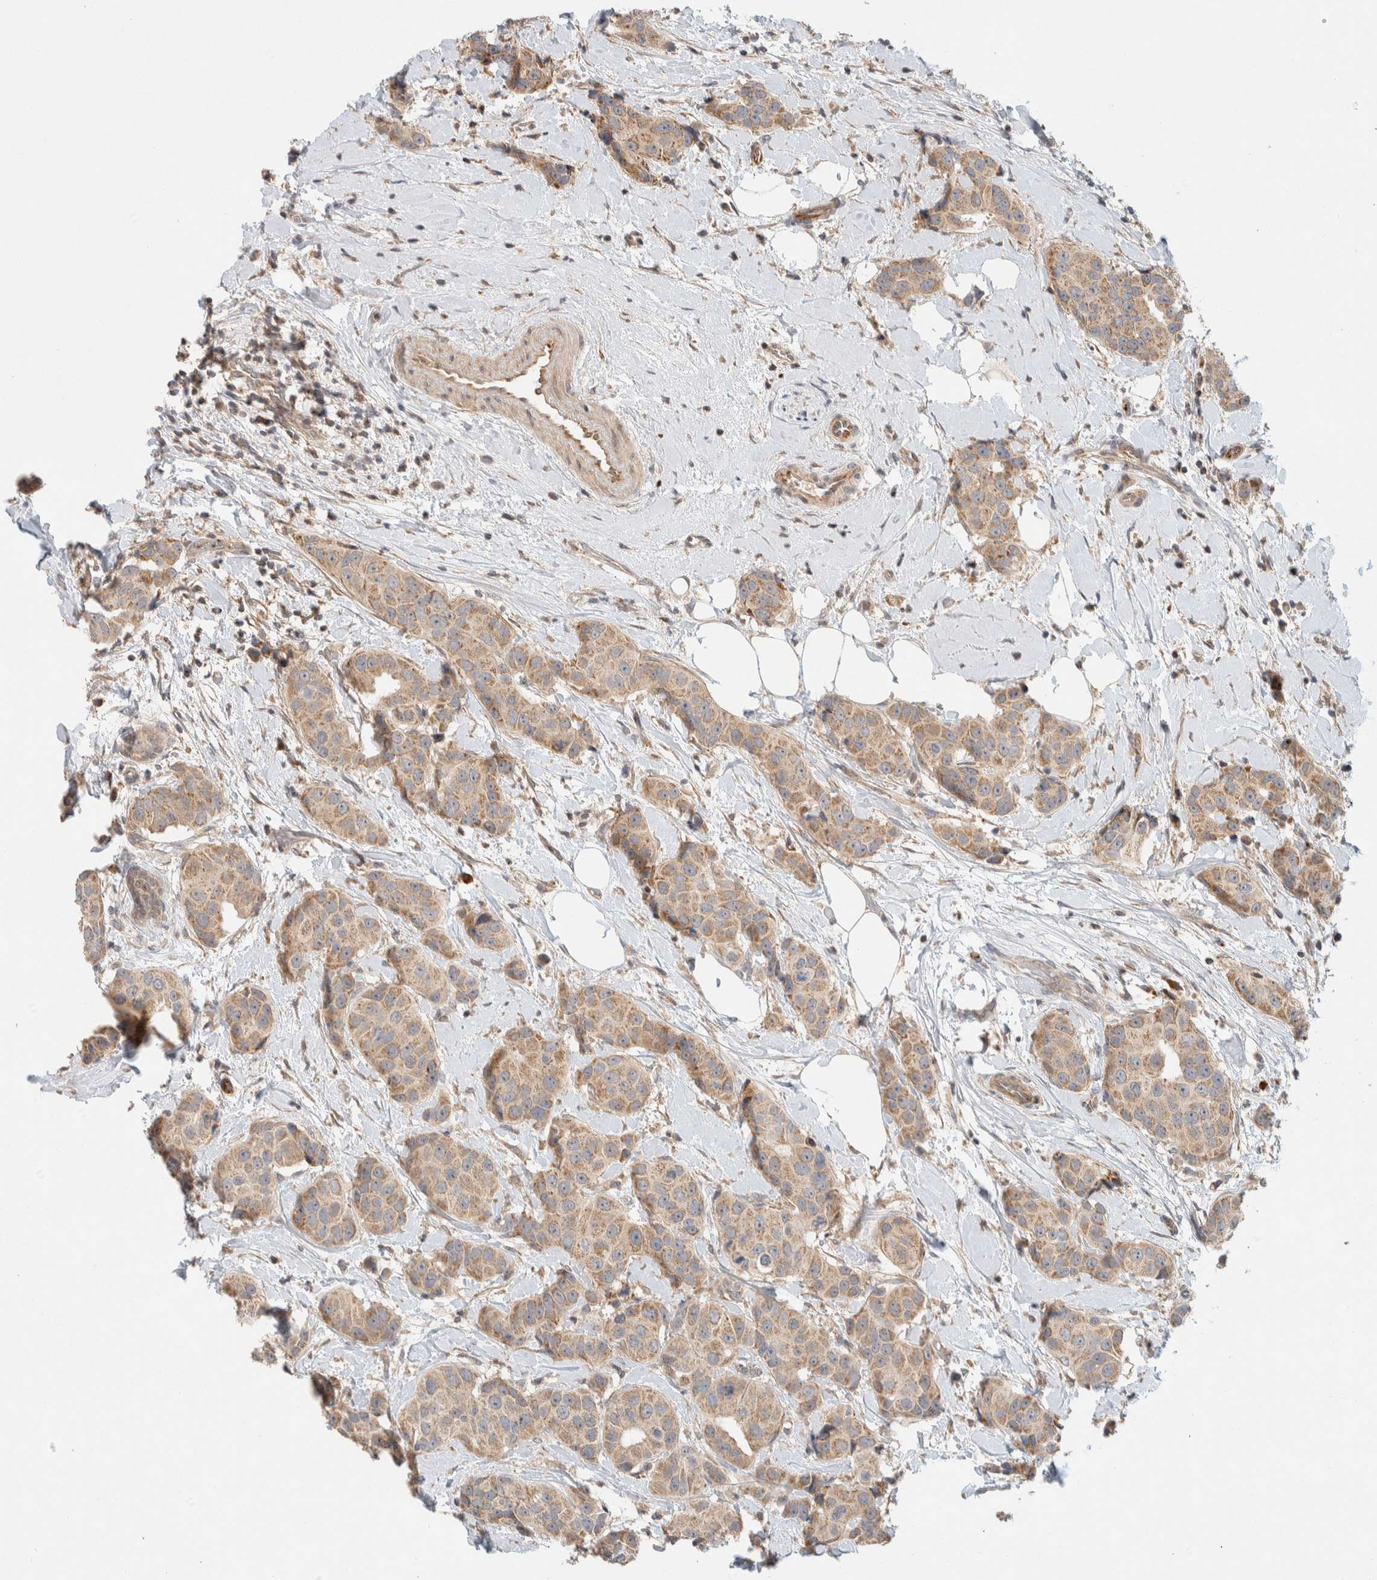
{"staining": {"intensity": "weak", "quantity": ">75%", "location": "cytoplasmic/membranous"}, "tissue": "breast cancer", "cell_type": "Tumor cells", "image_type": "cancer", "snomed": [{"axis": "morphology", "description": "Normal tissue, NOS"}, {"axis": "morphology", "description": "Duct carcinoma"}, {"axis": "topography", "description": "Breast"}], "caption": "Tumor cells show low levels of weak cytoplasmic/membranous positivity in approximately >75% of cells in breast cancer (infiltrating ductal carcinoma).", "gene": "KIF9", "patient": {"sex": "female", "age": 39}}